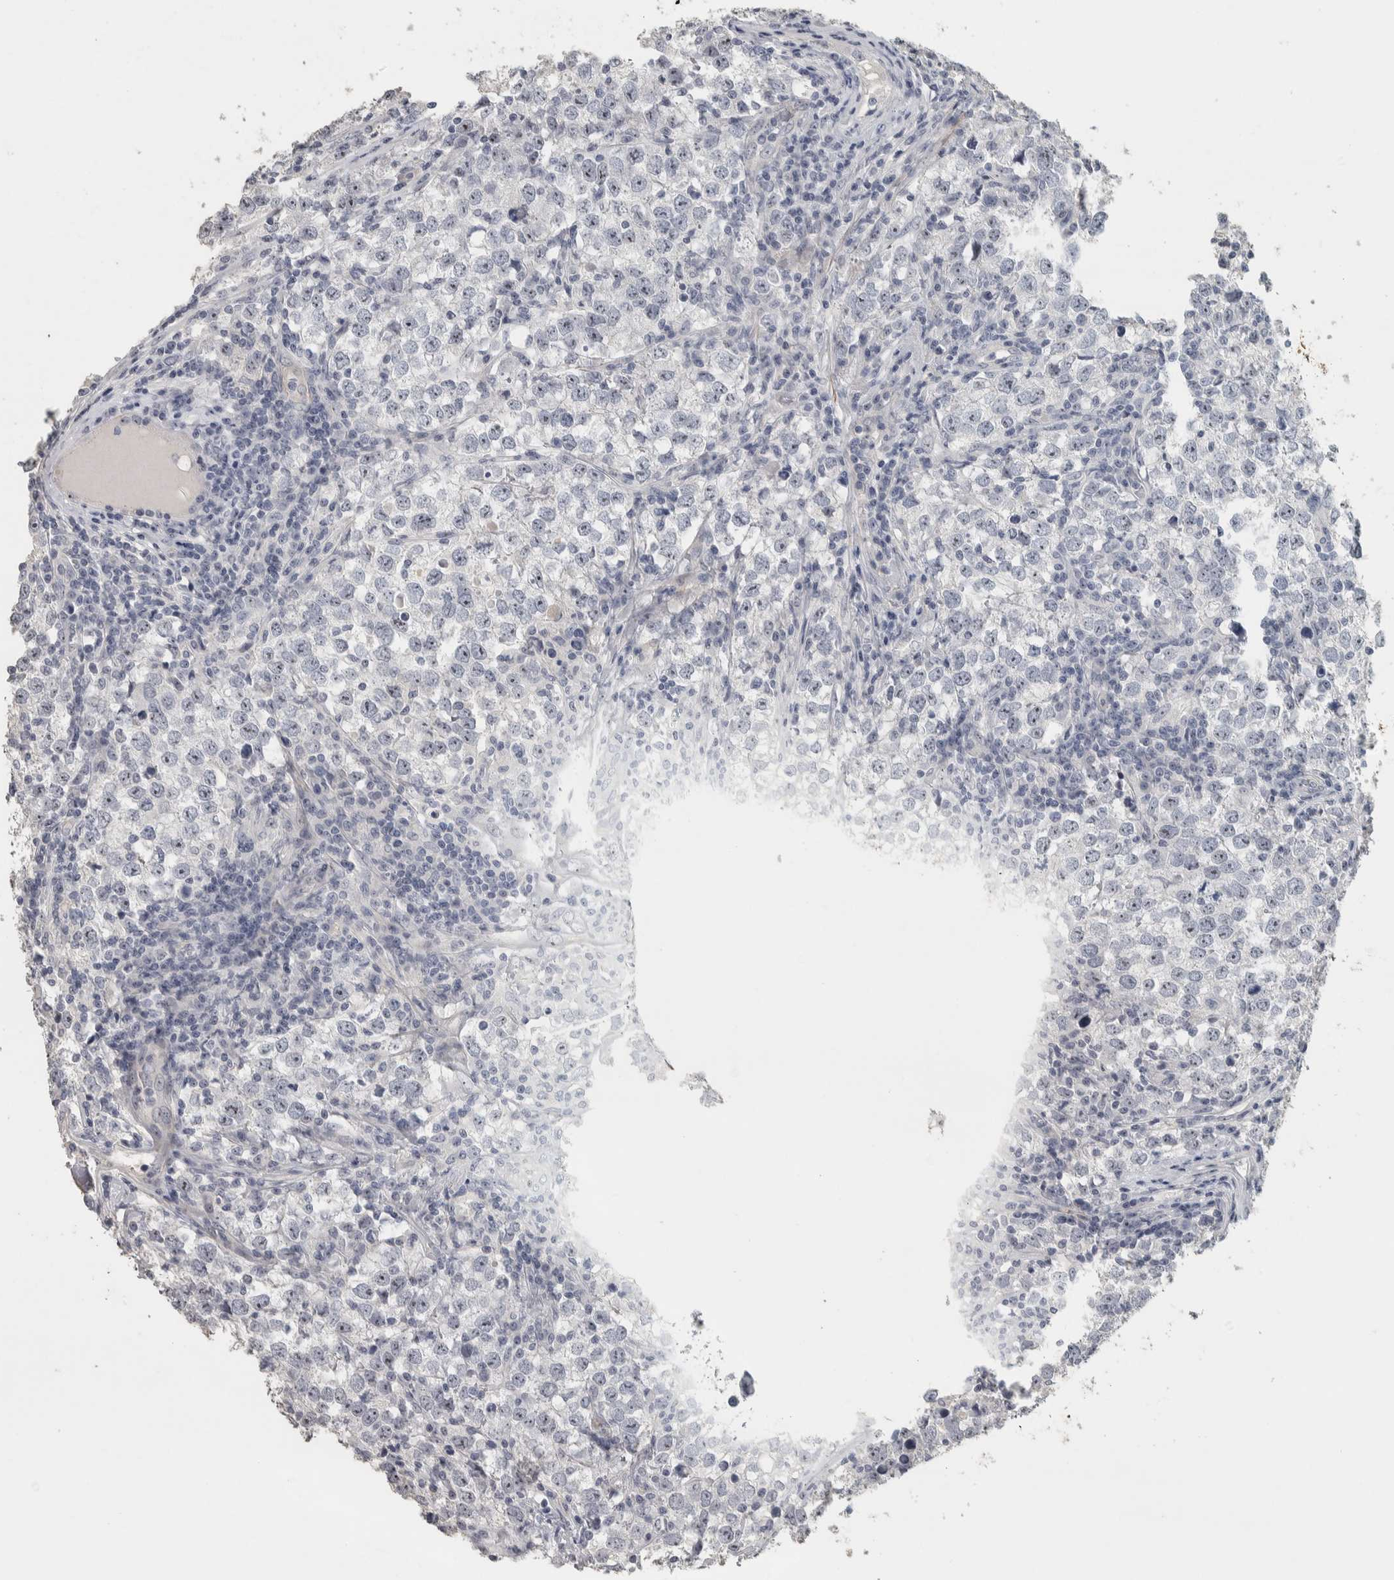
{"staining": {"intensity": "negative", "quantity": "none", "location": "none"}, "tissue": "testis cancer", "cell_type": "Tumor cells", "image_type": "cancer", "snomed": [{"axis": "morphology", "description": "Seminoma, NOS"}, {"axis": "morphology", "description": "Carcinoma, Embryonal, NOS"}, {"axis": "topography", "description": "Testis"}], "caption": "This is an immunohistochemistry (IHC) photomicrograph of human testis cancer. There is no staining in tumor cells.", "gene": "DCAF10", "patient": {"sex": "male", "age": 28}}